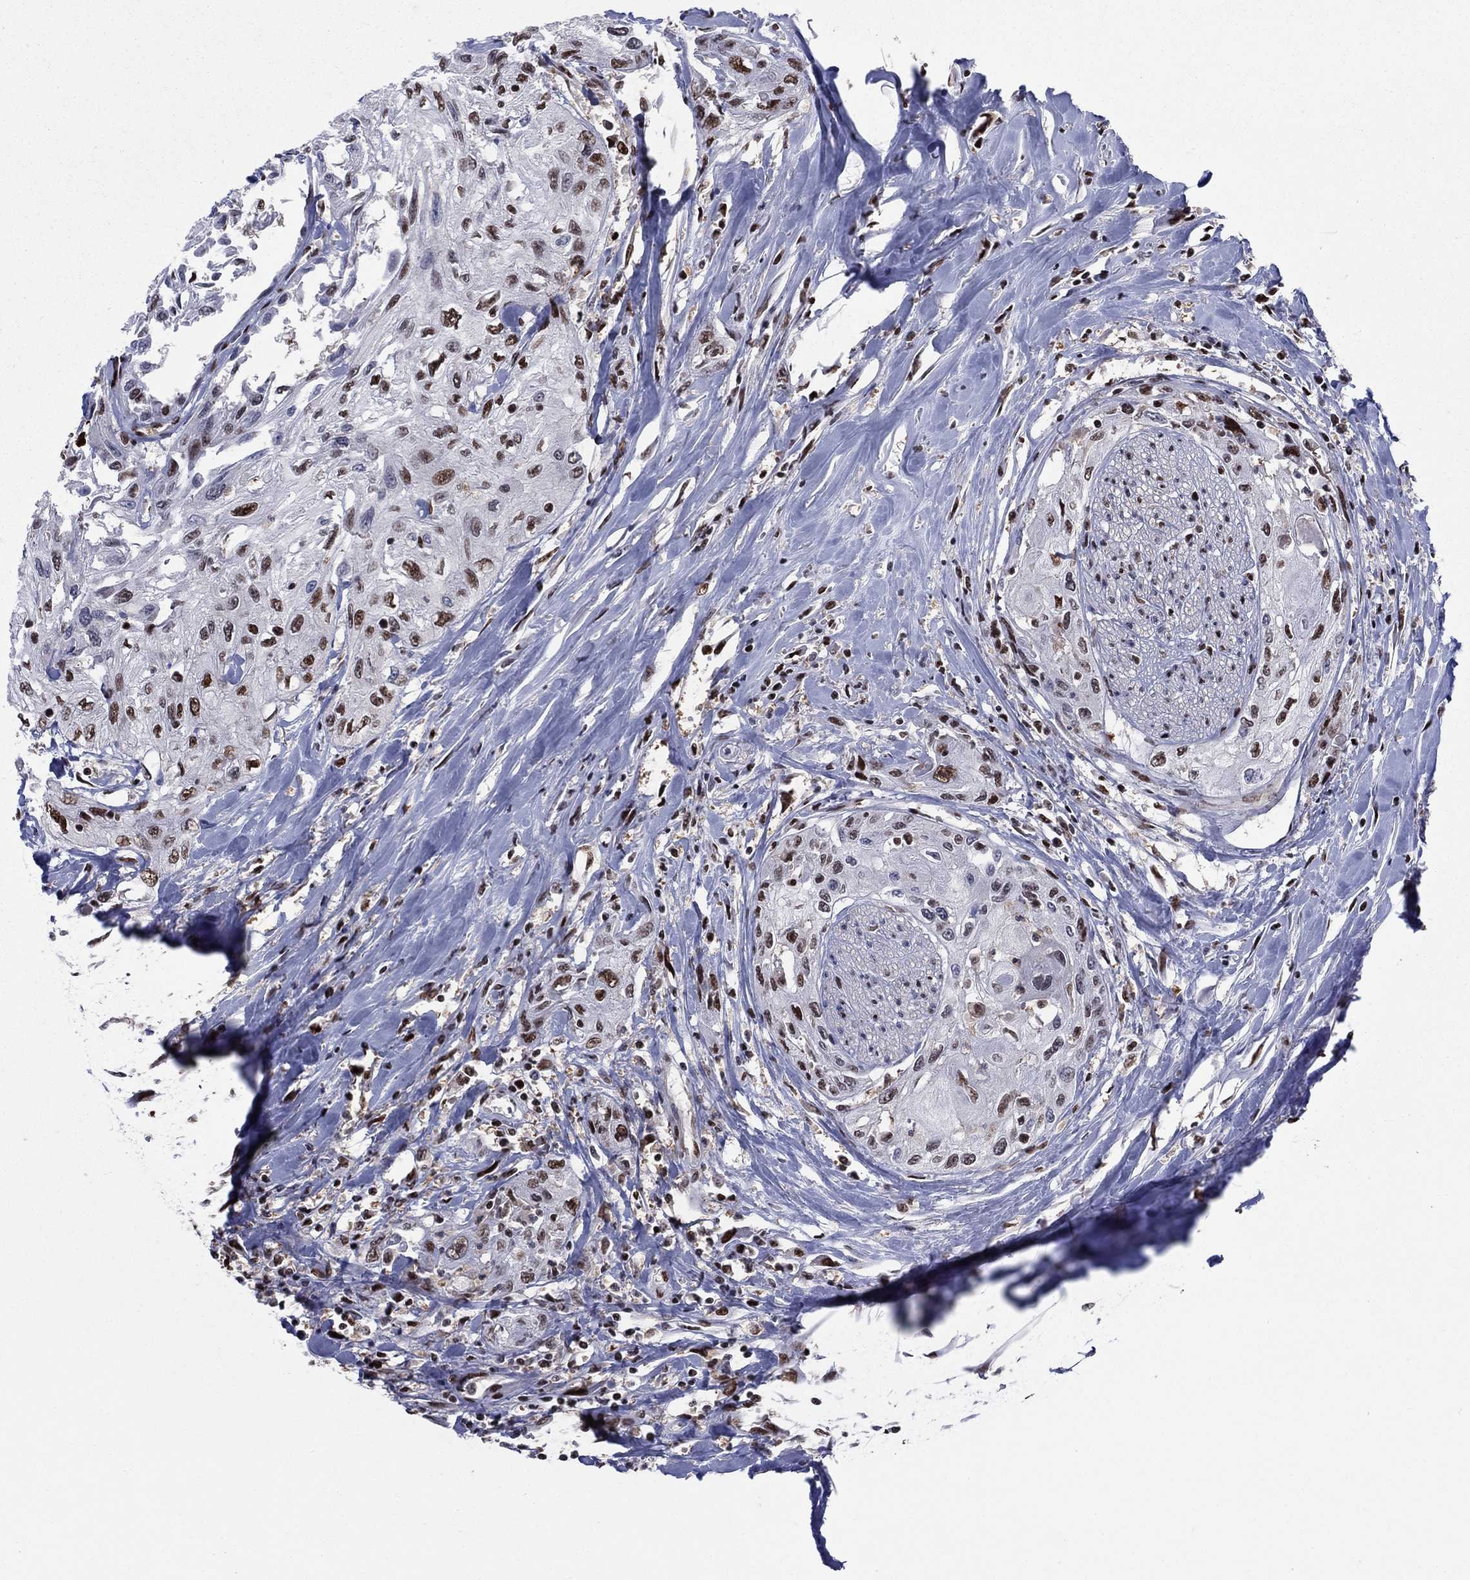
{"staining": {"intensity": "strong", "quantity": "25%-75%", "location": "nuclear"}, "tissue": "head and neck cancer", "cell_type": "Tumor cells", "image_type": "cancer", "snomed": [{"axis": "morphology", "description": "Normal tissue, NOS"}, {"axis": "morphology", "description": "Squamous cell carcinoma, NOS"}, {"axis": "topography", "description": "Oral tissue"}, {"axis": "topography", "description": "Peripheral nerve tissue"}, {"axis": "topography", "description": "Head-Neck"}], "caption": "Immunohistochemical staining of human head and neck cancer (squamous cell carcinoma) shows high levels of strong nuclear staining in approximately 25%-75% of tumor cells.", "gene": "ZNHIT3", "patient": {"sex": "female", "age": 59}}